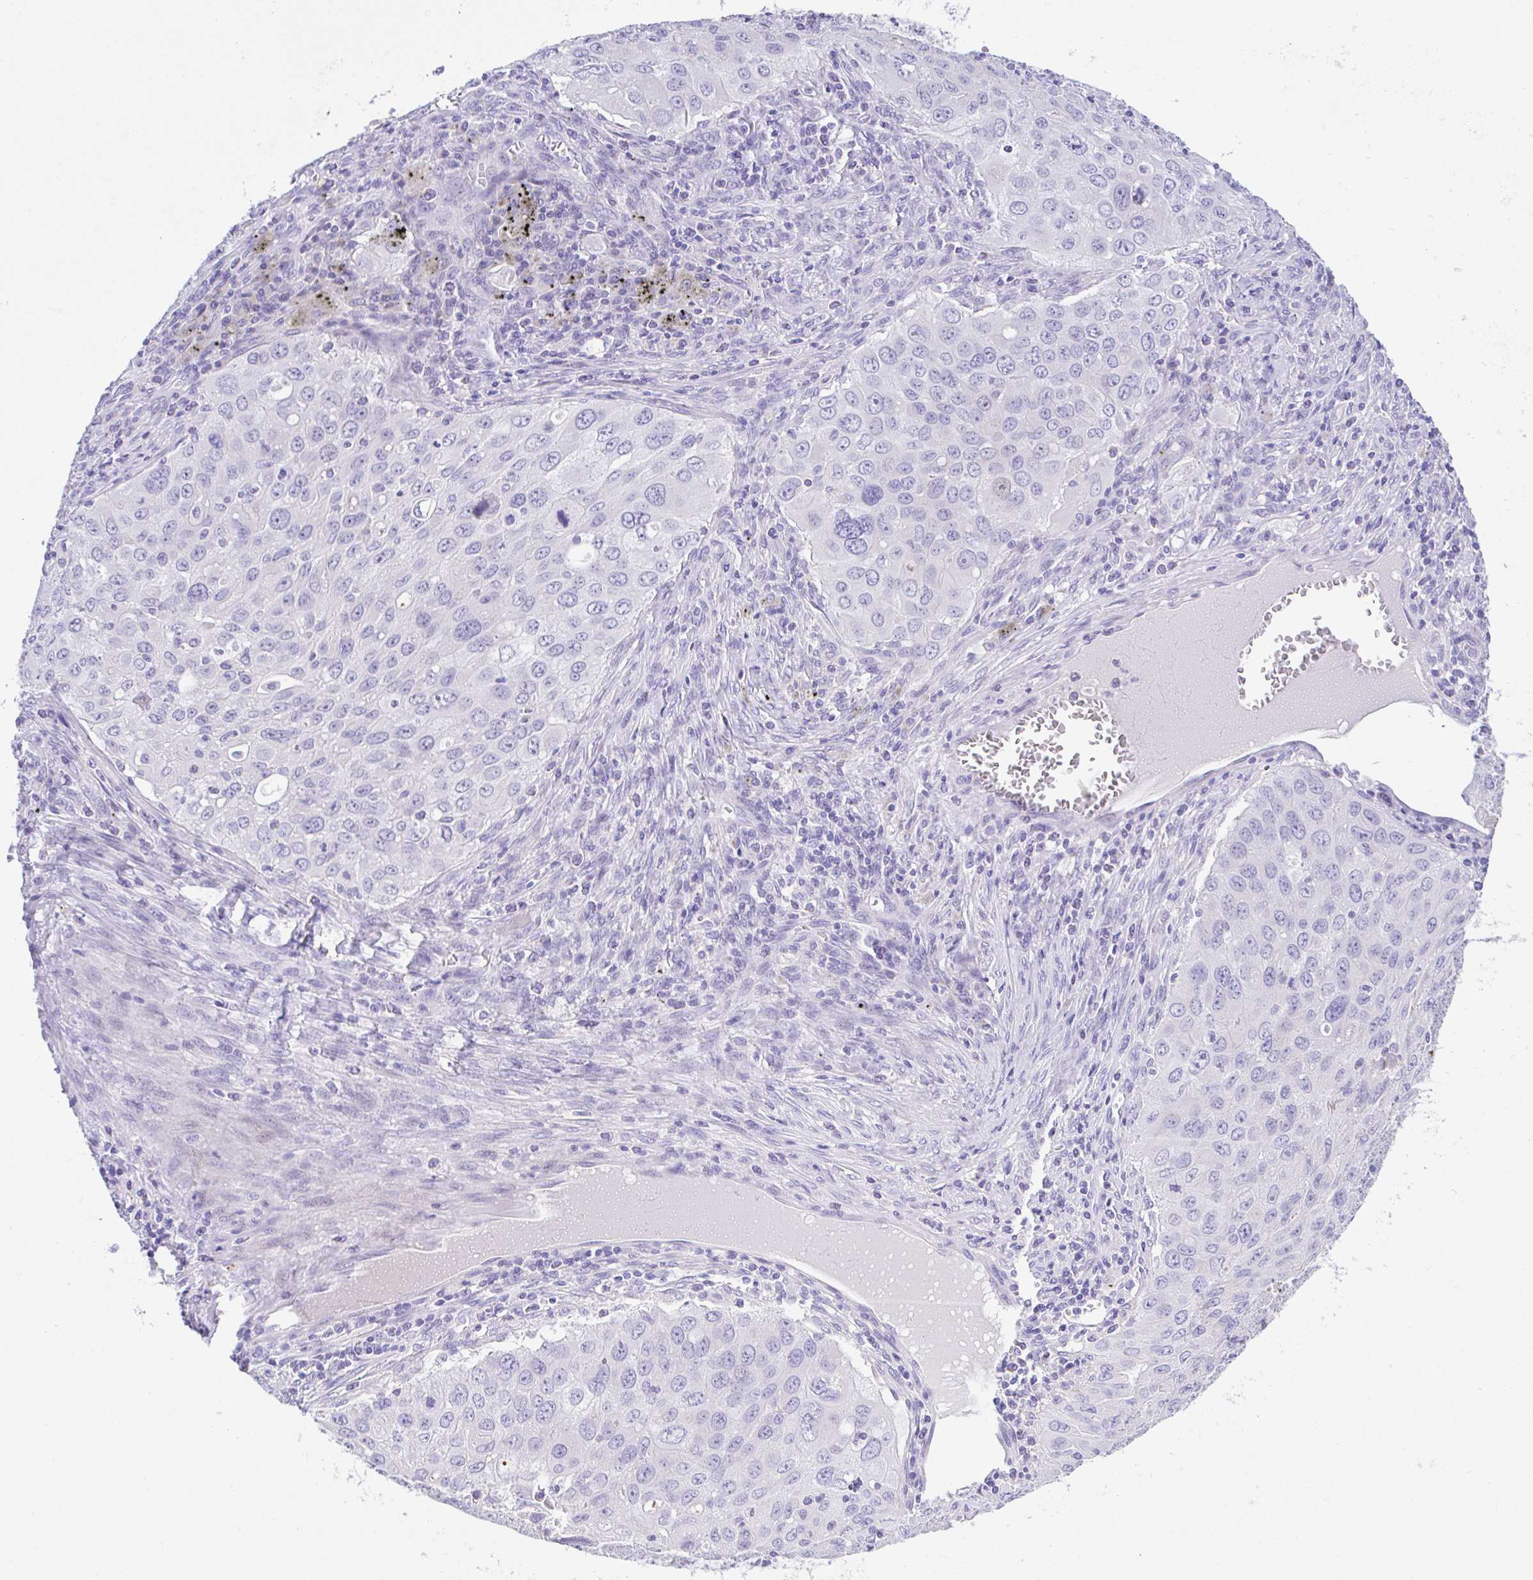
{"staining": {"intensity": "negative", "quantity": "none", "location": "none"}, "tissue": "lung cancer", "cell_type": "Tumor cells", "image_type": "cancer", "snomed": [{"axis": "morphology", "description": "Adenocarcinoma, NOS"}, {"axis": "morphology", "description": "Adenocarcinoma, metastatic, NOS"}, {"axis": "topography", "description": "Lymph node"}, {"axis": "topography", "description": "Lung"}], "caption": "There is no significant staining in tumor cells of lung cancer (metastatic adenocarcinoma).", "gene": "SLC16A6", "patient": {"sex": "female", "age": 42}}